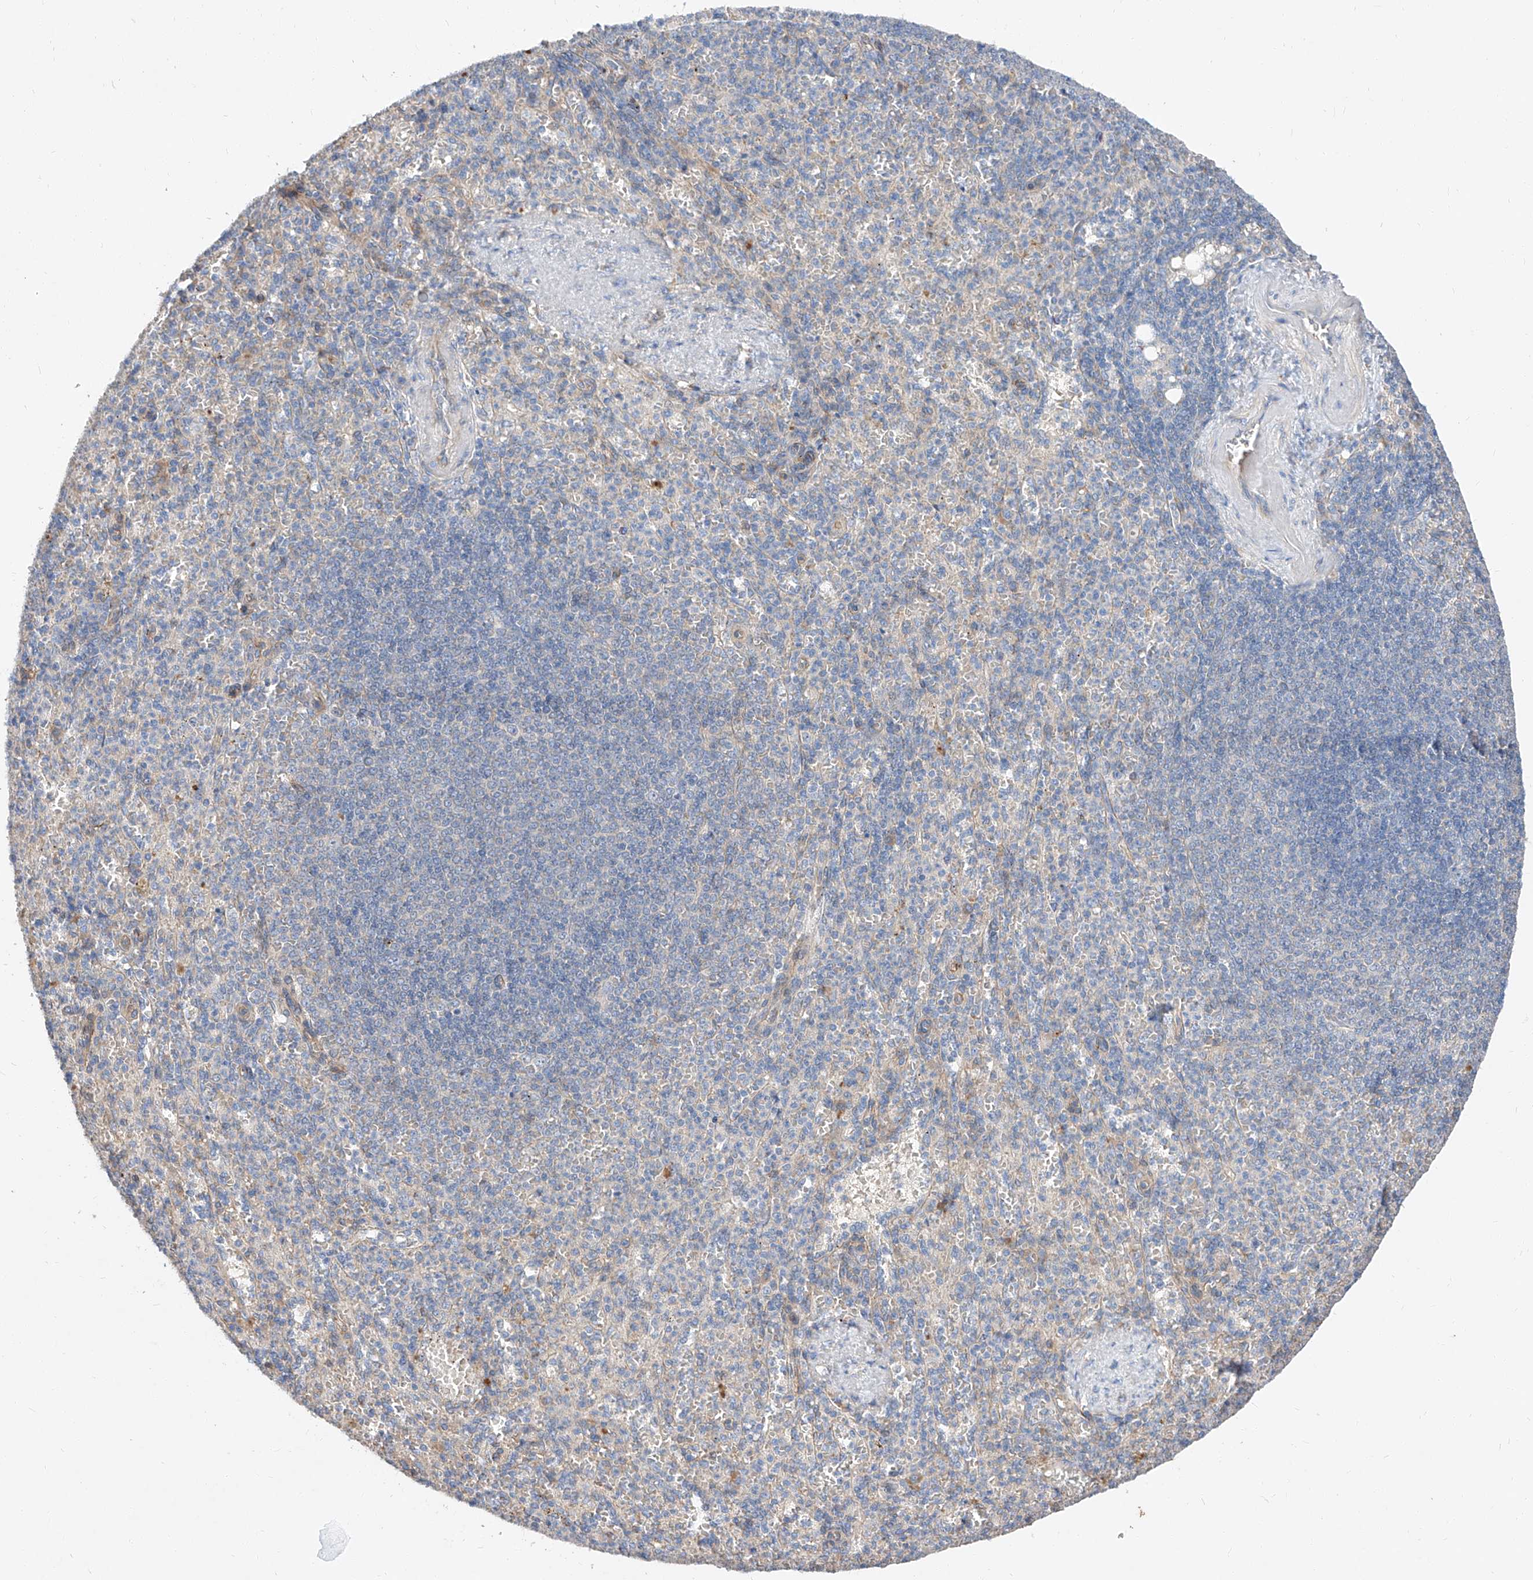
{"staining": {"intensity": "negative", "quantity": "none", "location": "none"}, "tissue": "spleen", "cell_type": "Cells in red pulp", "image_type": "normal", "snomed": [{"axis": "morphology", "description": "Normal tissue, NOS"}, {"axis": "topography", "description": "Spleen"}], "caption": "The histopathology image reveals no staining of cells in red pulp in normal spleen. (Brightfield microscopy of DAB (3,3'-diaminobenzidine) immunohistochemistry (IHC) at high magnification).", "gene": "DIRAS3", "patient": {"sex": "female", "age": 74}}